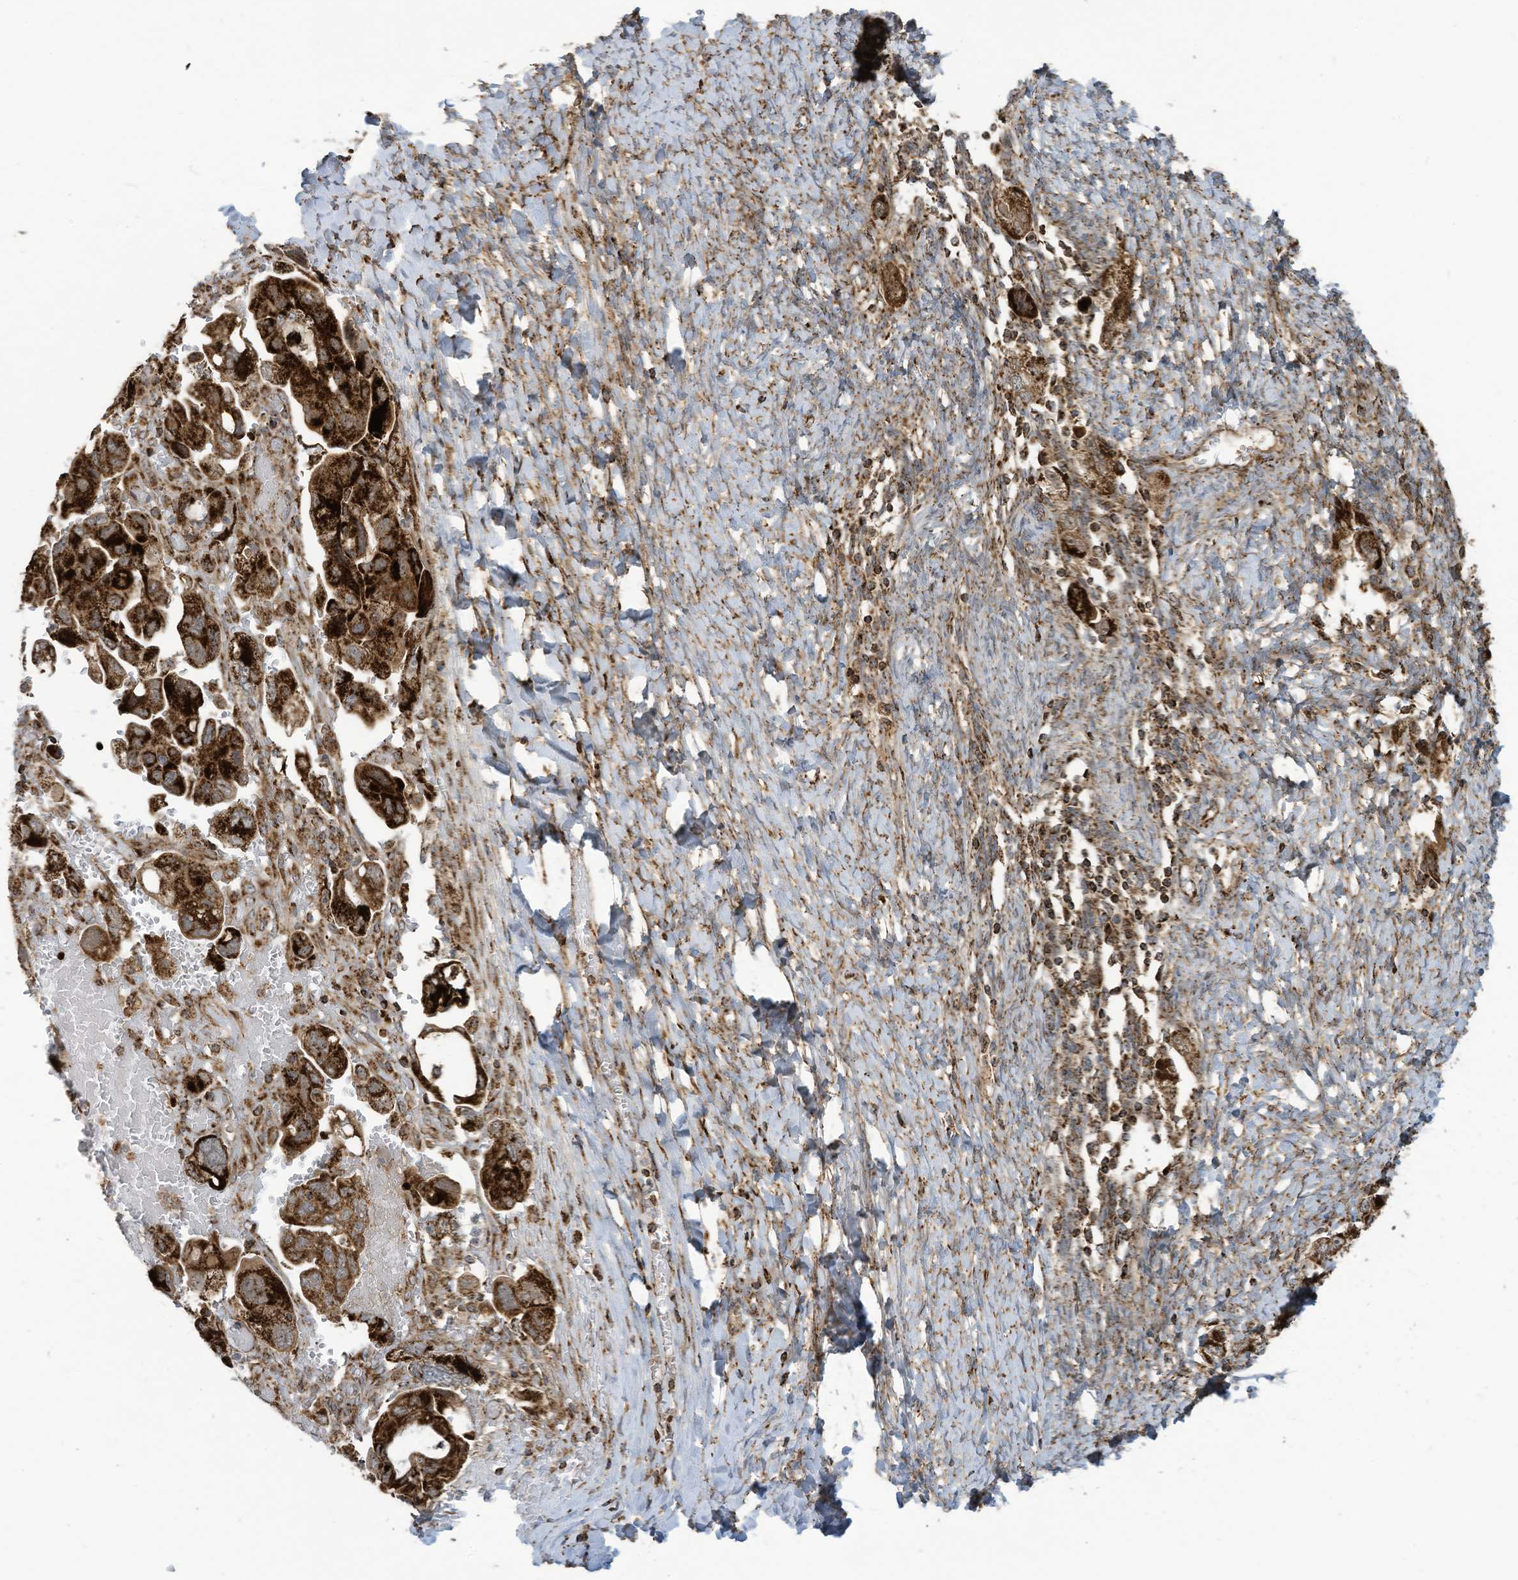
{"staining": {"intensity": "strong", "quantity": ">75%", "location": "cytoplasmic/membranous"}, "tissue": "ovarian cancer", "cell_type": "Tumor cells", "image_type": "cancer", "snomed": [{"axis": "morphology", "description": "Carcinoma, NOS"}, {"axis": "morphology", "description": "Cystadenocarcinoma, serous, NOS"}, {"axis": "topography", "description": "Ovary"}], "caption": "Immunohistochemical staining of human ovarian carcinoma exhibits high levels of strong cytoplasmic/membranous expression in approximately >75% of tumor cells. (DAB IHC with brightfield microscopy, high magnification).", "gene": "COX10", "patient": {"sex": "female", "age": 69}}